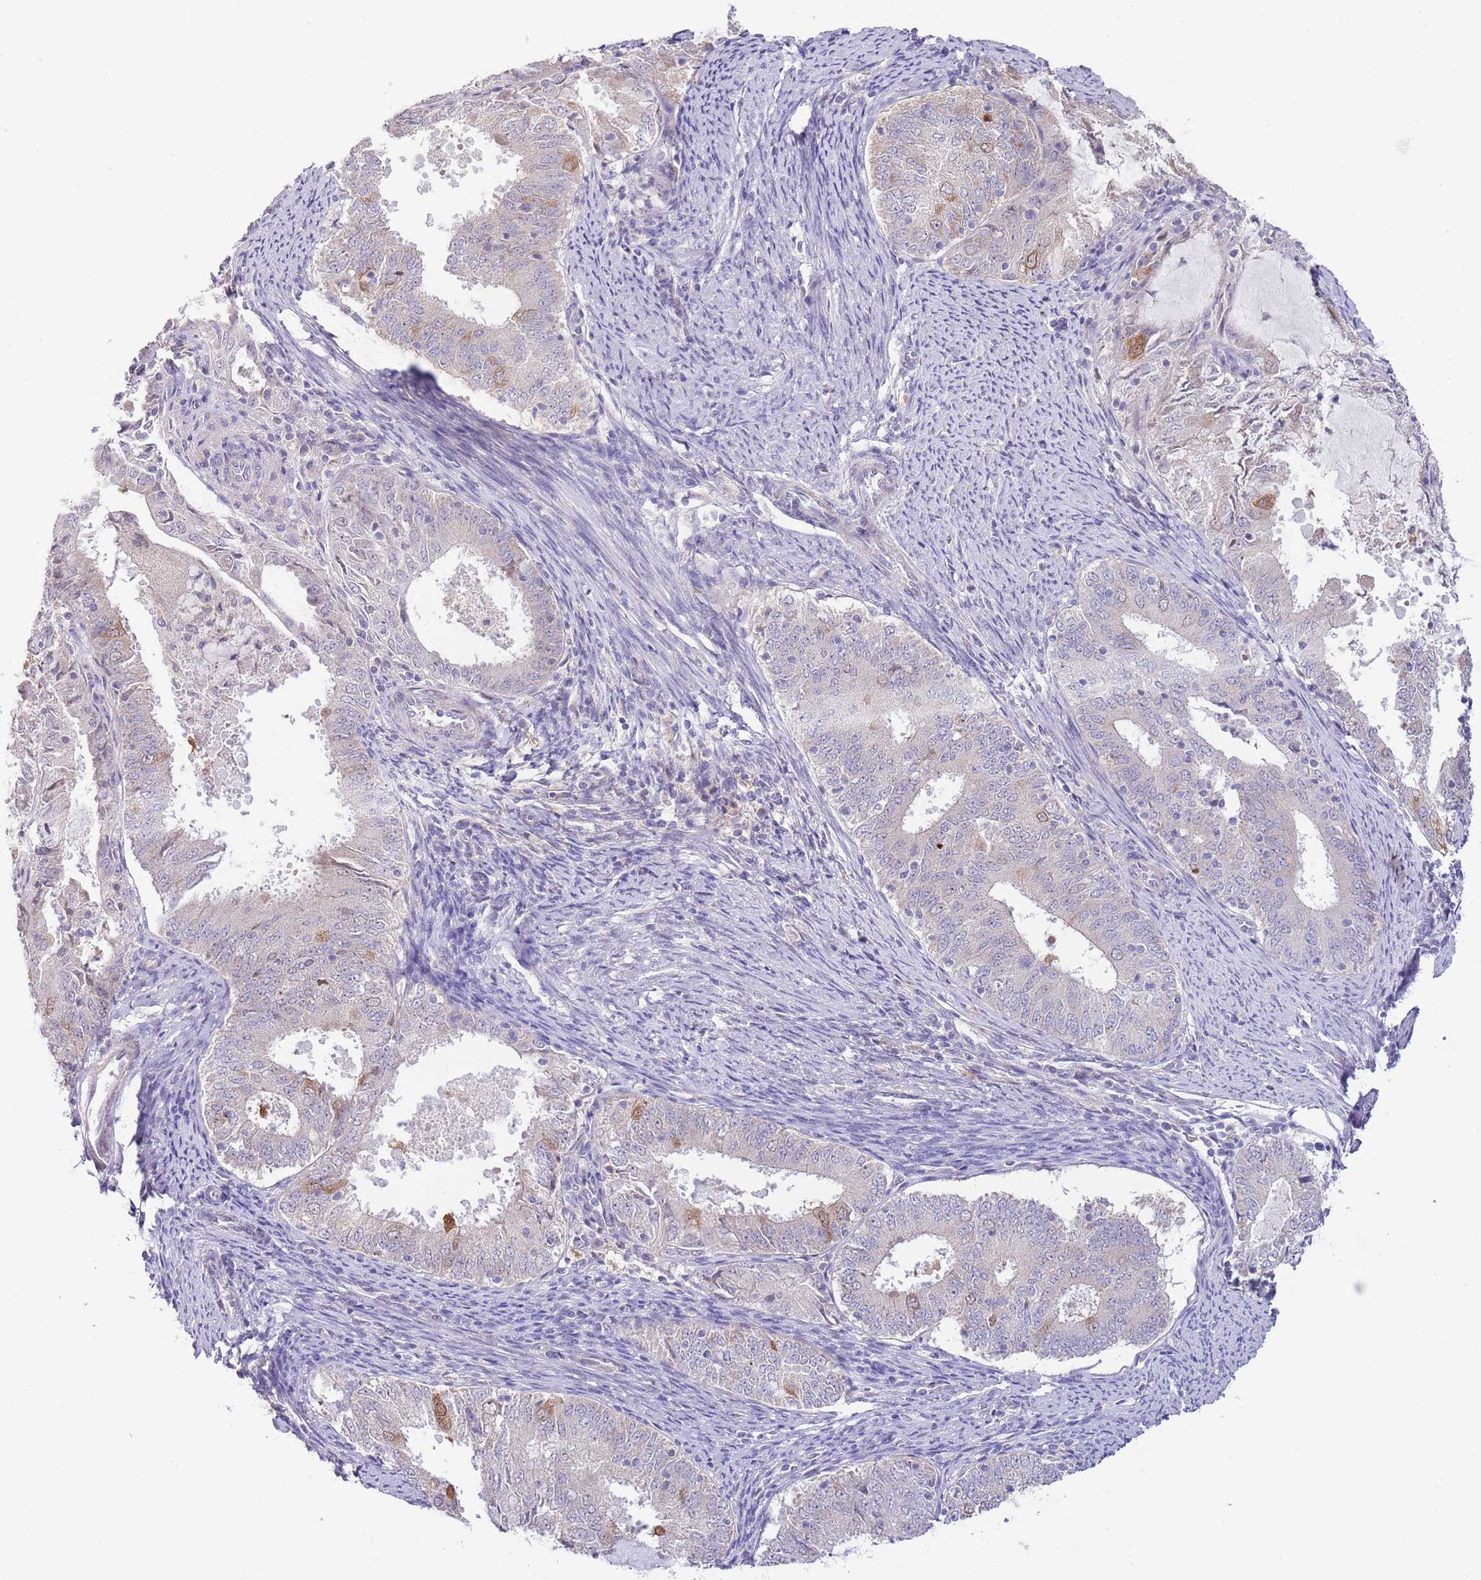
{"staining": {"intensity": "negative", "quantity": "none", "location": "none"}, "tissue": "endometrial cancer", "cell_type": "Tumor cells", "image_type": "cancer", "snomed": [{"axis": "morphology", "description": "Adenocarcinoma, NOS"}, {"axis": "topography", "description": "Endometrium"}], "caption": "The histopathology image exhibits no staining of tumor cells in endometrial adenocarcinoma. (DAB IHC visualized using brightfield microscopy, high magnification).", "gene": "AP1S2", "patient": {"sex": "female", "age": 57}}